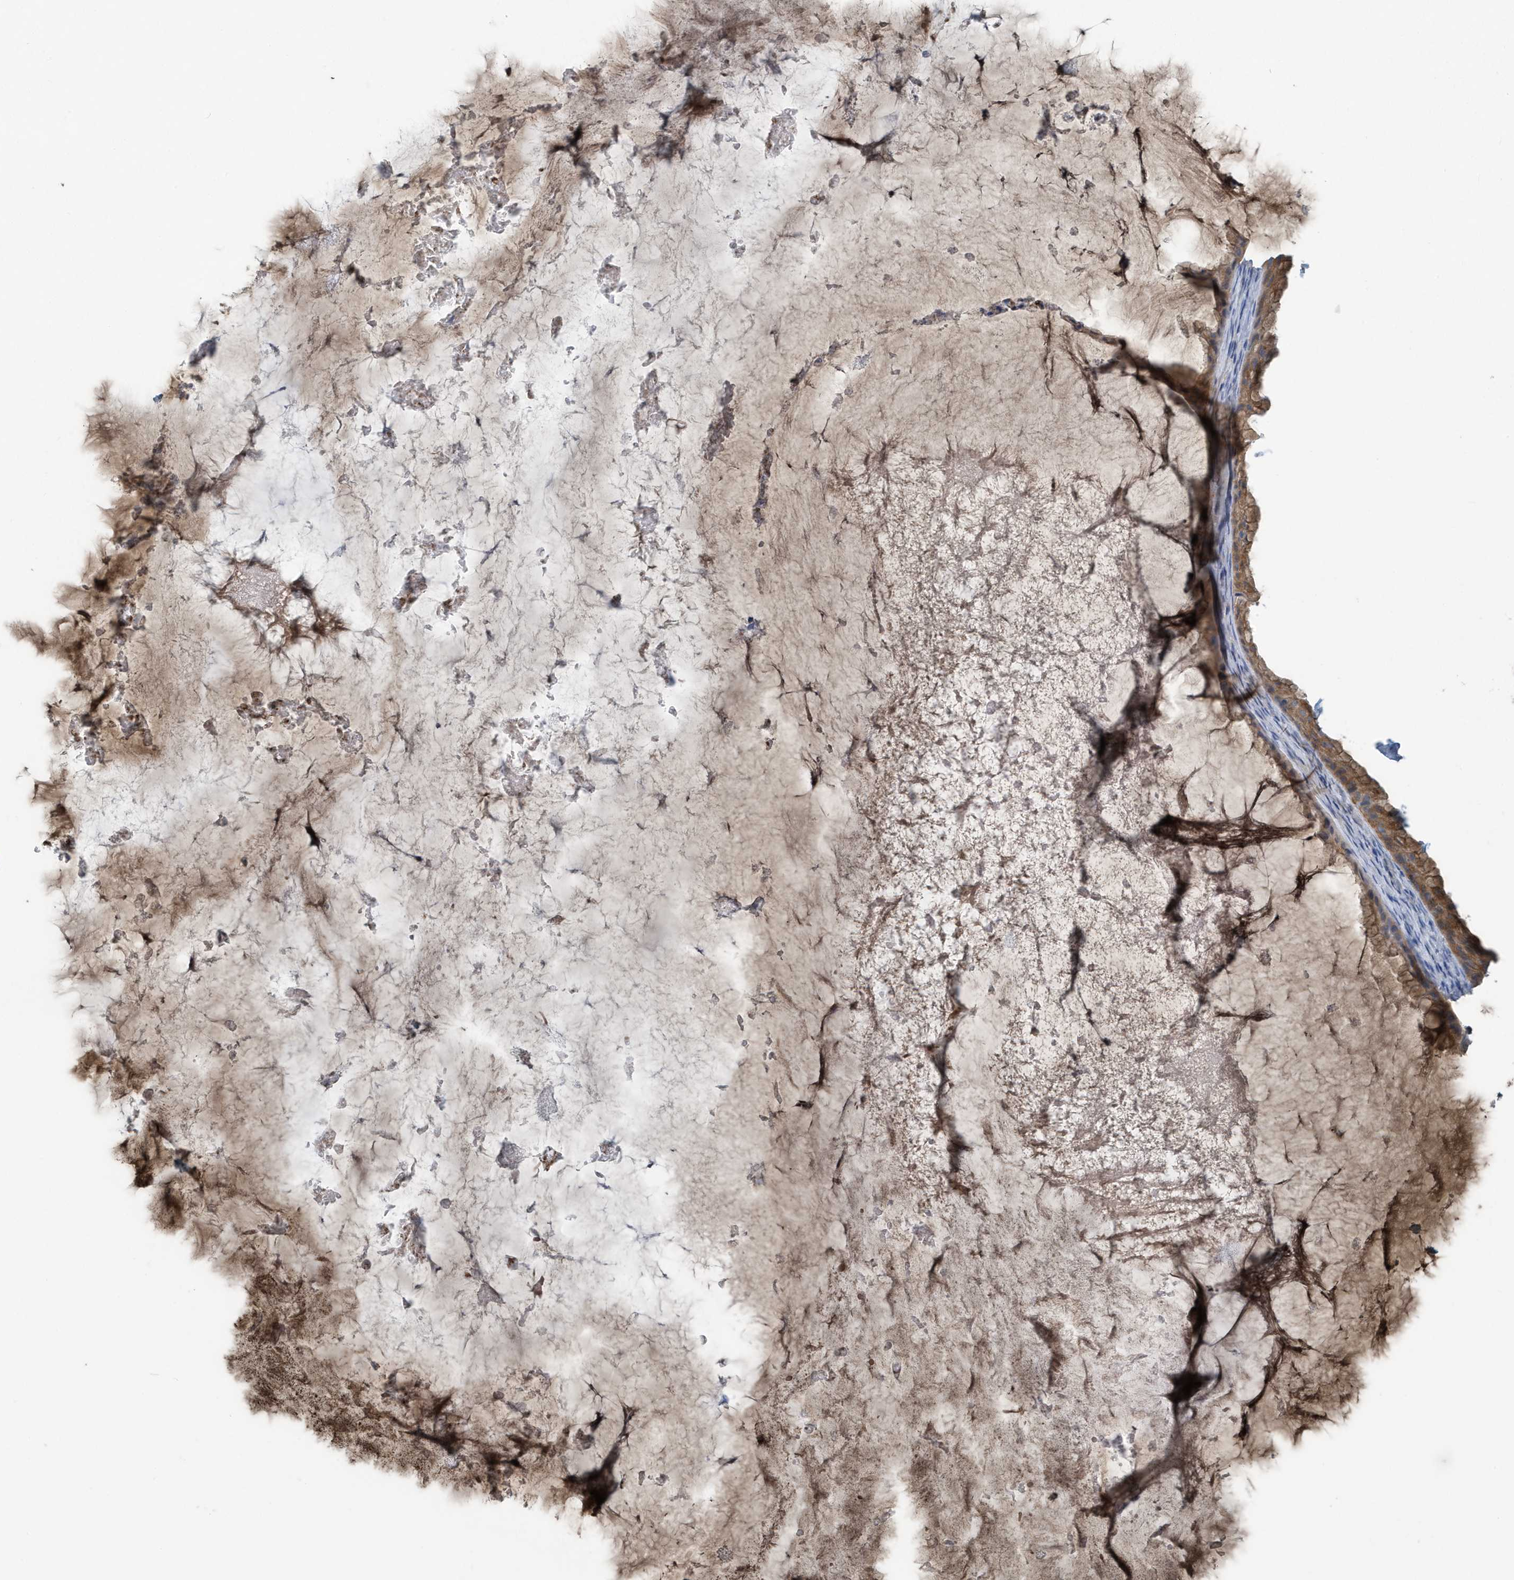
{"staining": {"intensity": "moderate", "quantity": ">75%", "location": "cytoplasmic/membranous"}, "tissue": "ovarian cancer", "cell_type": "Tumor cells", "image_type": "cancer", "snomed": [{"axis": "morphology", "description": "Cystadenocarcinoma, mucinous, NOS"}, {"axis": "topography", "description": "Ovary"}], "caption": "Ovarian cancer tissue shows moderate cytoplasmic/membranous expression in about >75% of tumor cells (IHC, brightfield microscopy, high magnification).", "gene": "PPM1M", "patient": {"sex": "female", "age": 61}}